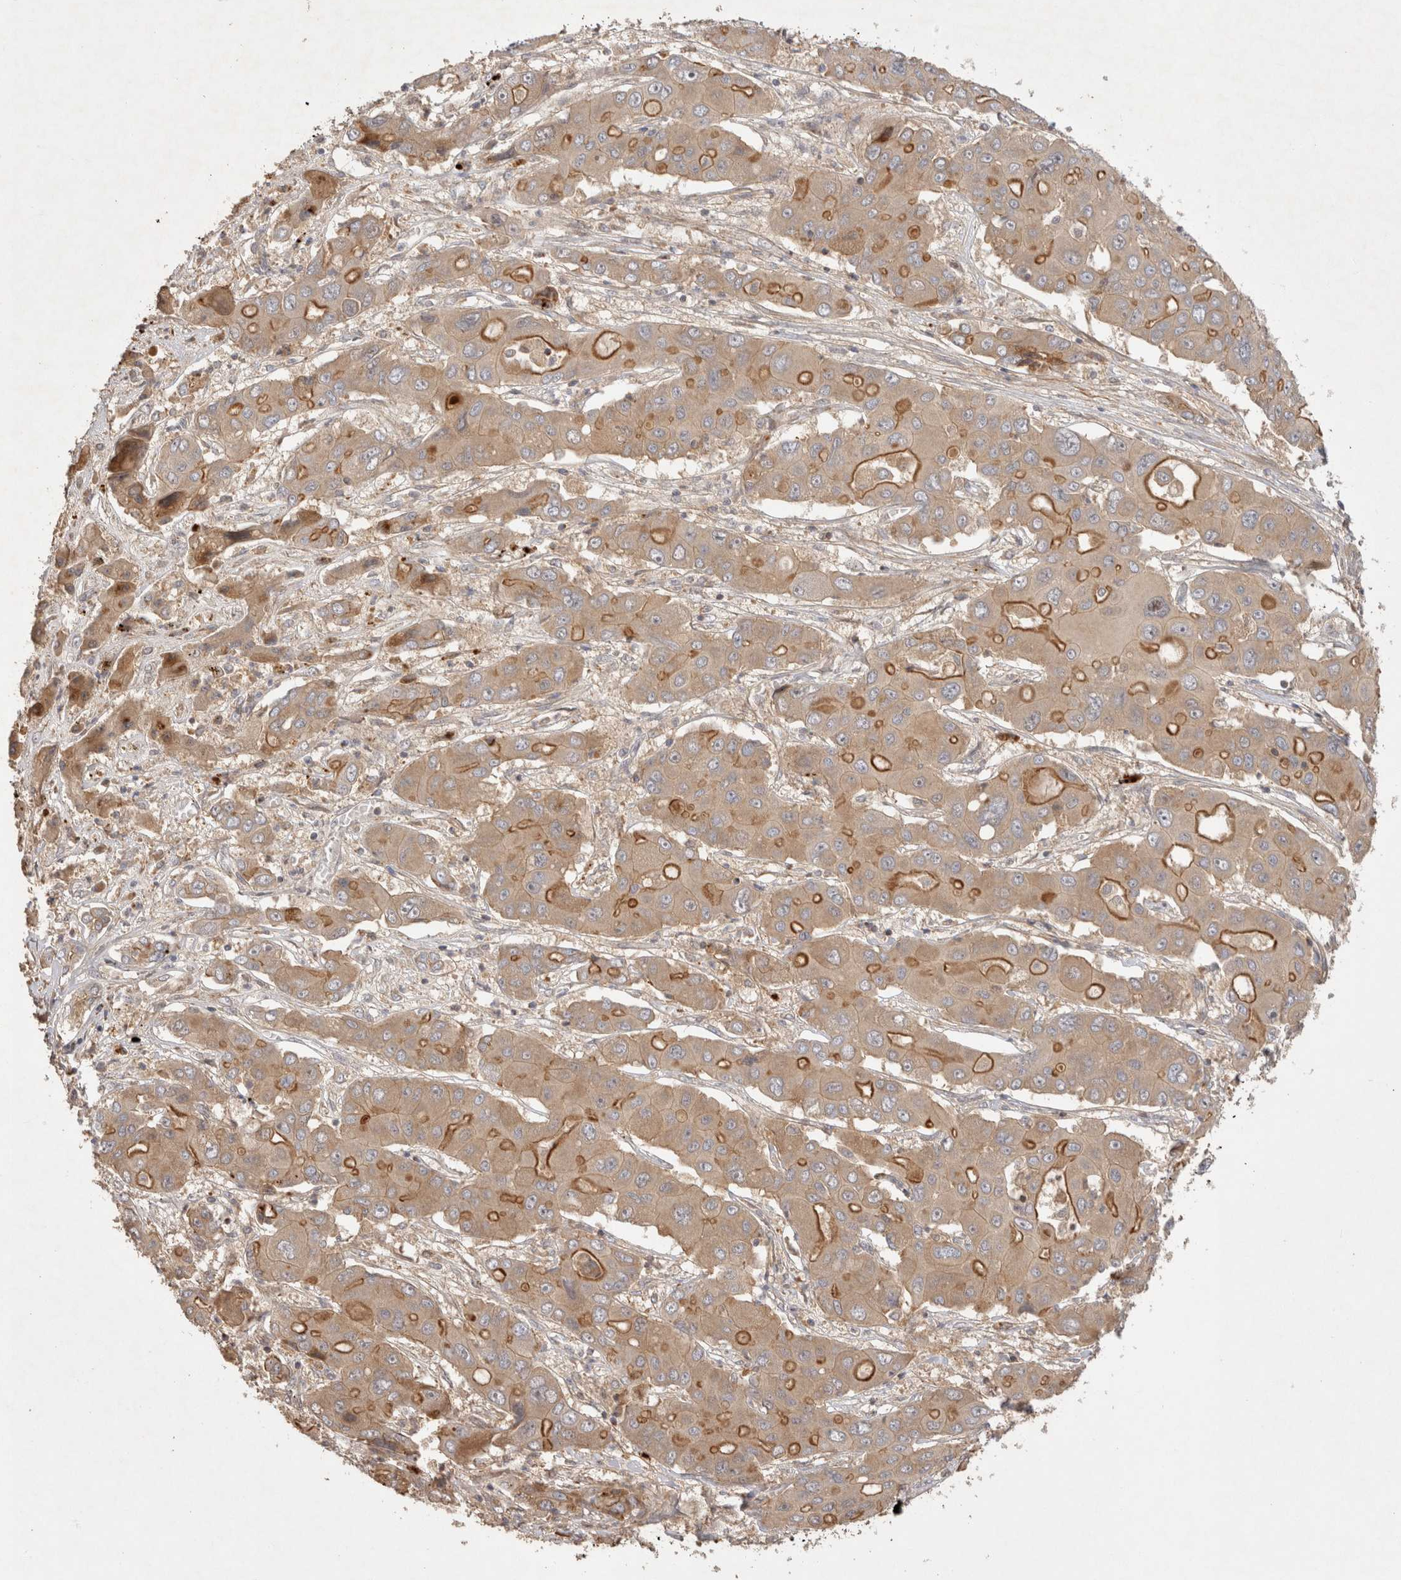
{"staining": {"intensity": "moderate", "quantity": ">75%", "location": "cytoplasmic/membranous"}, "tissue": "liver cancer", "cell_type": "Tumor cells", "image_type": "cancer", "snomed": [{"axis": "morphology", "description": "Cholangiocarcinoma"}, {"axis": "topography", "description": "Liver"}], "caption": "The micrograph reveals a brown stain indicating the presence of a protein in the cytoplasmic/membranous of tumor cells in liver cholangiocarcinoma. (DAB (3,3'-diaminobenzidine) IHC, brown staining for protein, blue staining for nuclei).", "gene": "PPP1R42", "patient": {"sex": "male", "age": 67}}